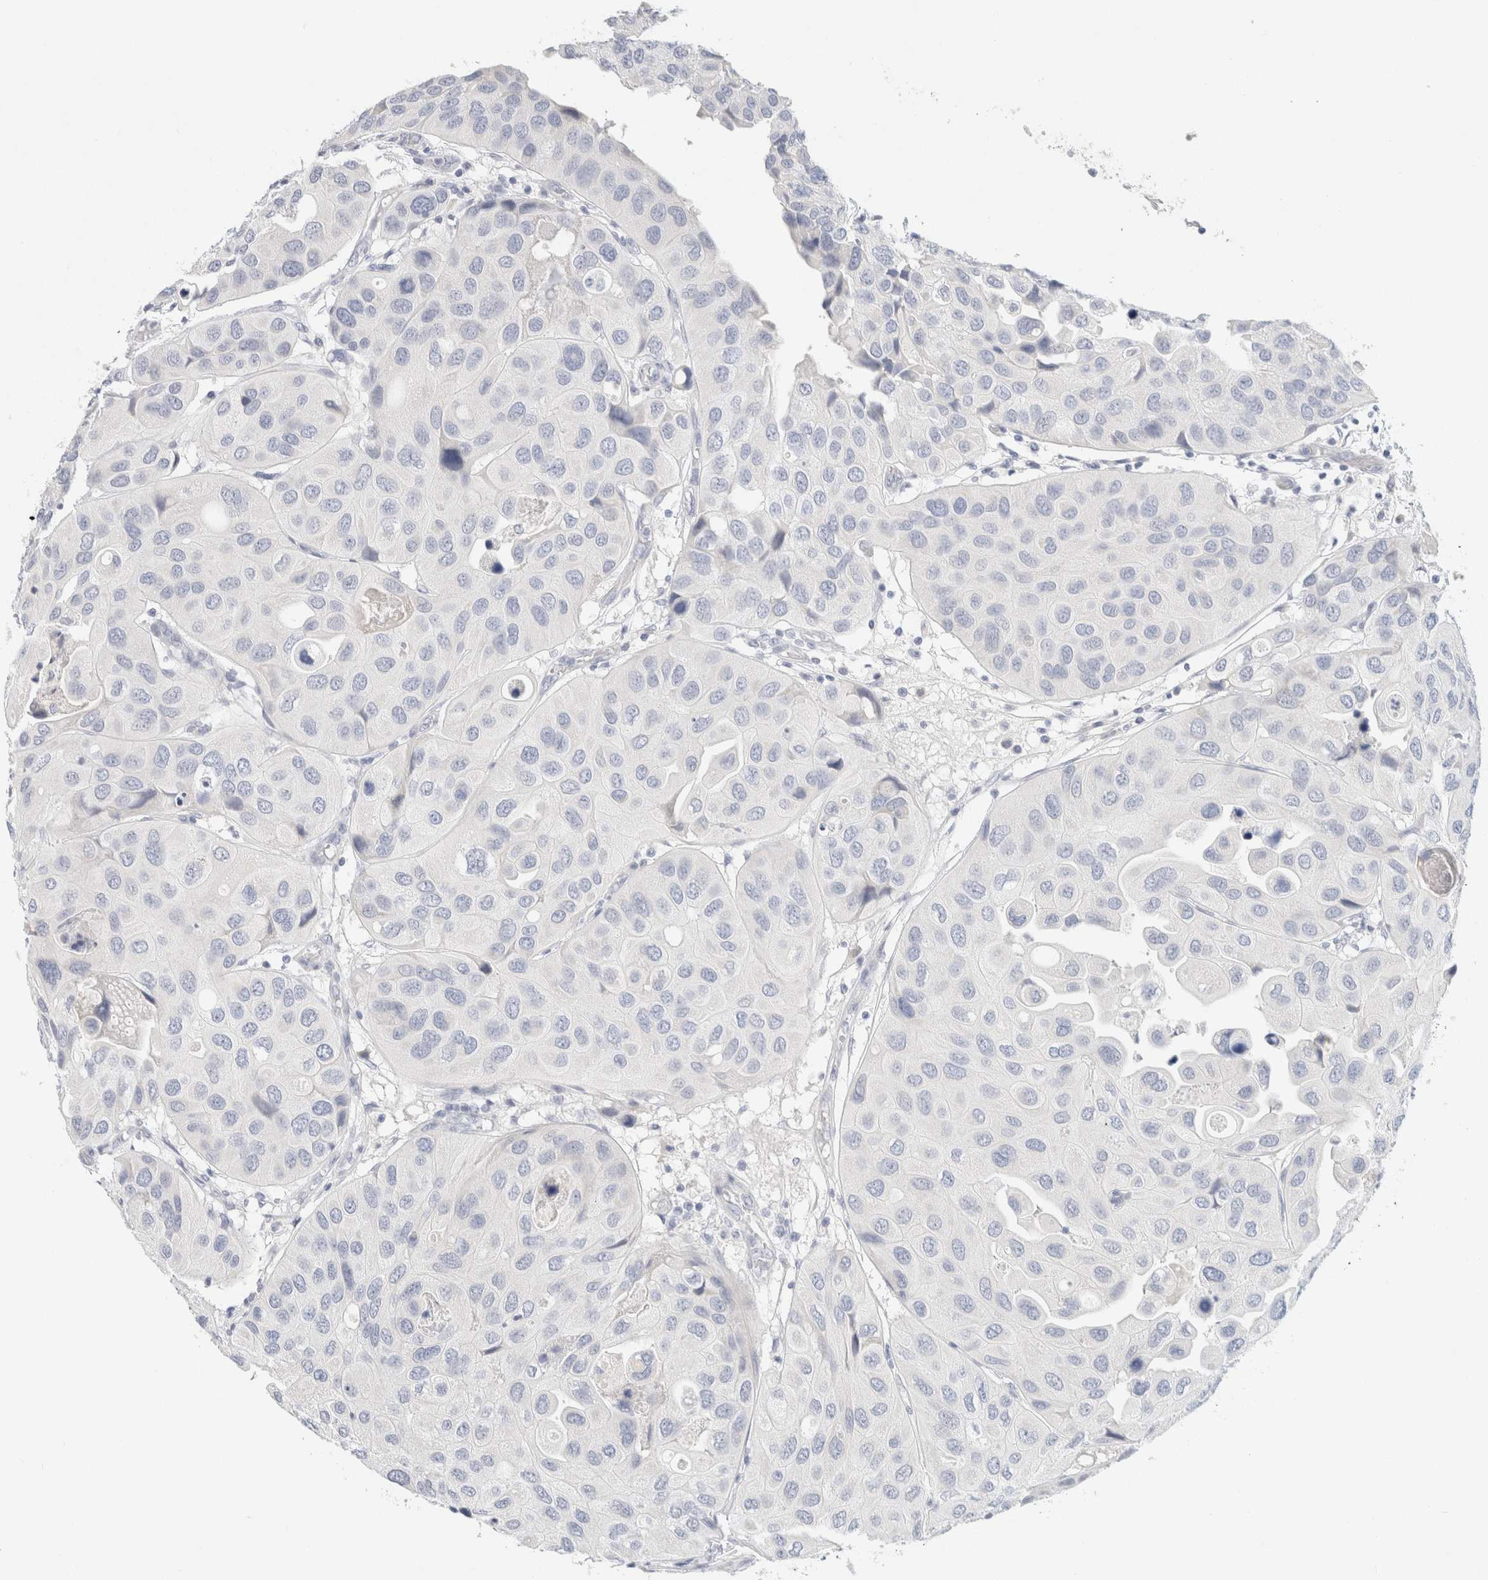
{"staining": {"intensity": "negative", "quantity": "none", "location": "none"}, "tissue": "urothelial cancer", "cell_type": "Tumor cells", "image_type": "cancer", "snomed": [{"axis": "morphology", "description": "Urothelial carcinoma, High grade"}, {"axis": "topography", "description": "Urinary bladder"}], "caption": "DAB immunohistochemical staining of urothelial cancer displays no significant positivity in tumor cells.", "gene": "NEFM", "patient": {"sex": "female", "age": 64}}